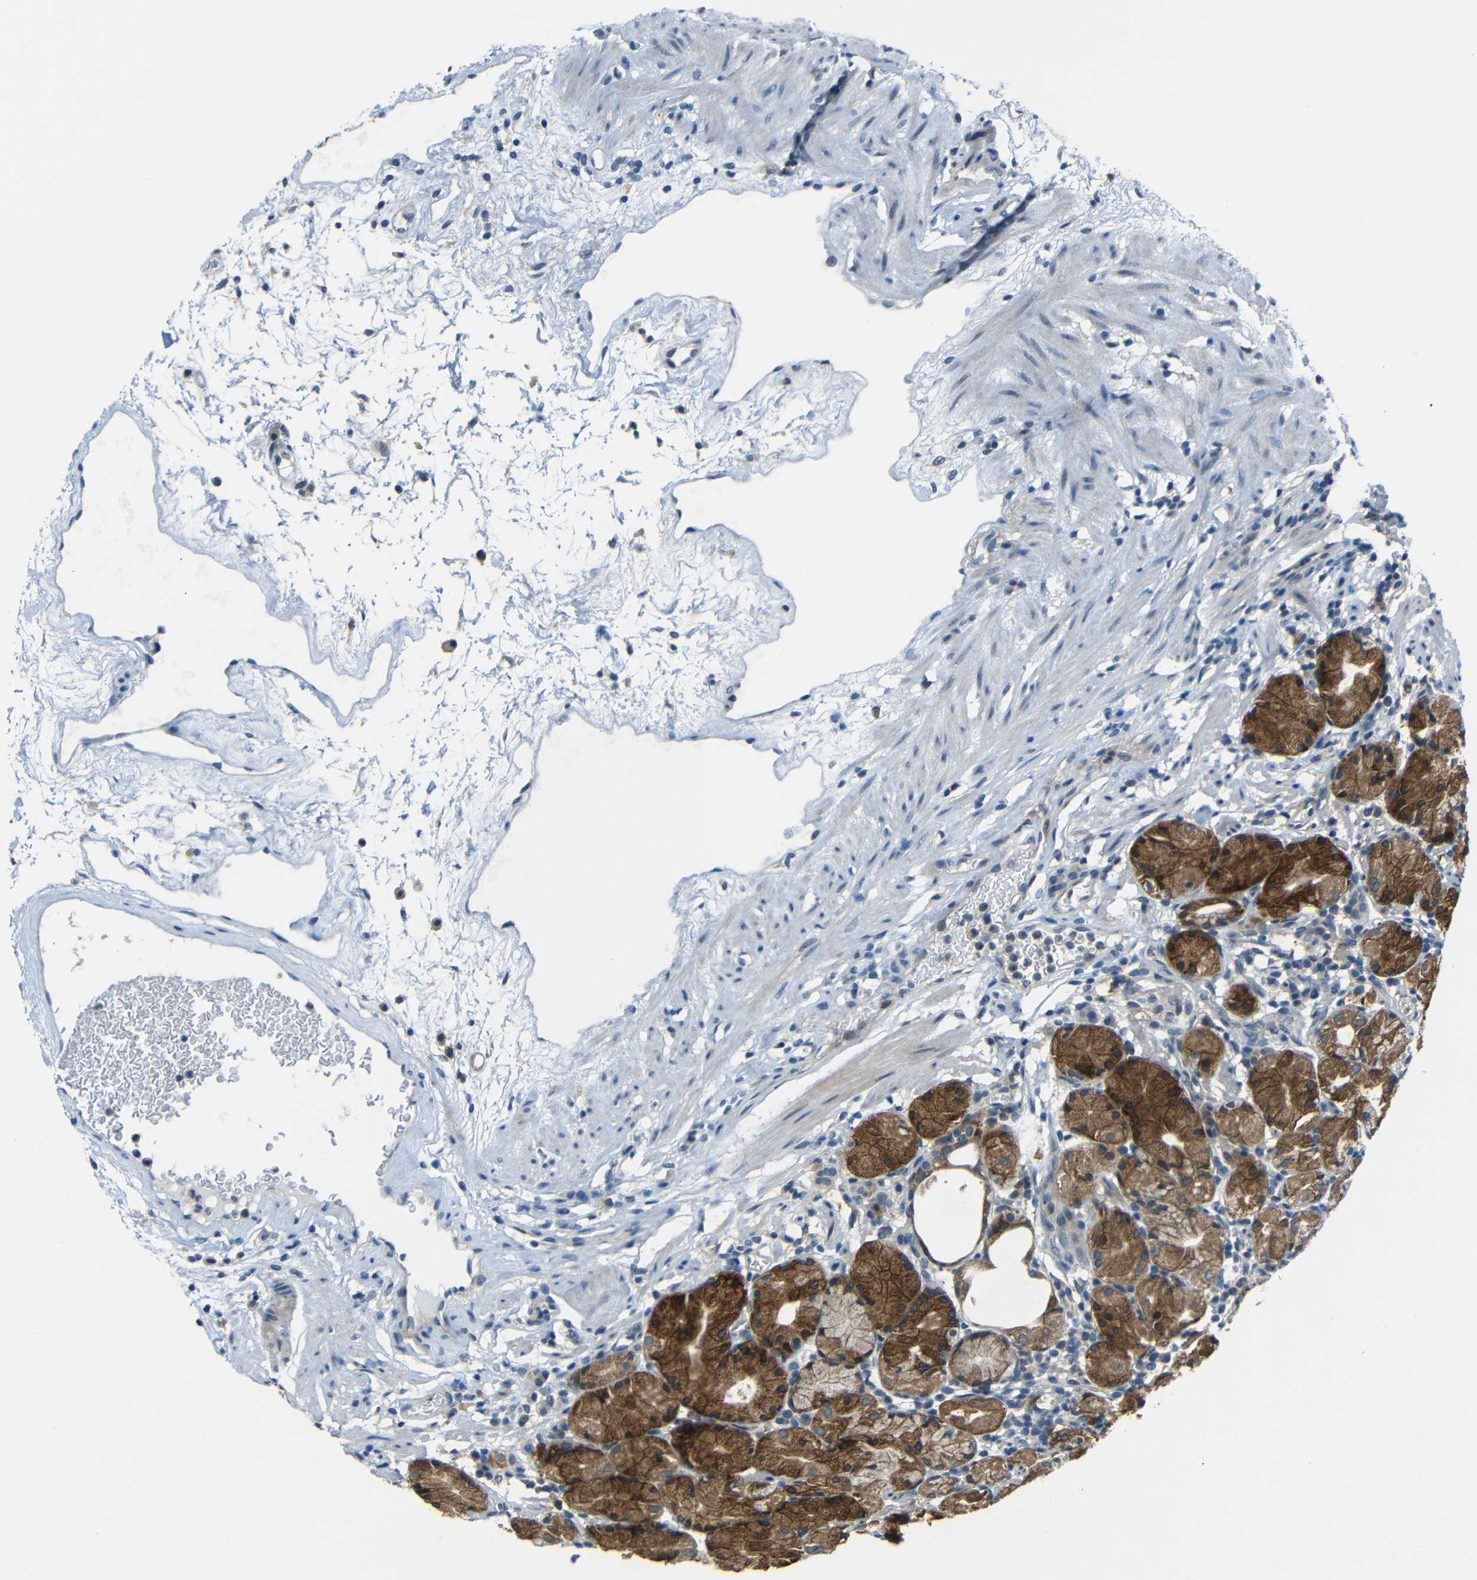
{"staining": {"intensity": "strong", "quantity": ">75%", "location": "cytoplasmic/membranous"}, "tissue": "stomach", "cell_type": "Glandular cells", "image_type": "normal", "snomed": [{"axis": "morphology", "description": "Normal tissue, NOS"}, {"axis": "topography", "description": "Stomach"}, {"axis": "topography", "description": "Stomach, lower"}], "caption": "A micrograph of human stomach stained for a protein displays strong cytoplasmic/membranous brown staining in glandular cells.", "gene": "ANKRD22", "patient": {"sex": "female", "age": 75}}